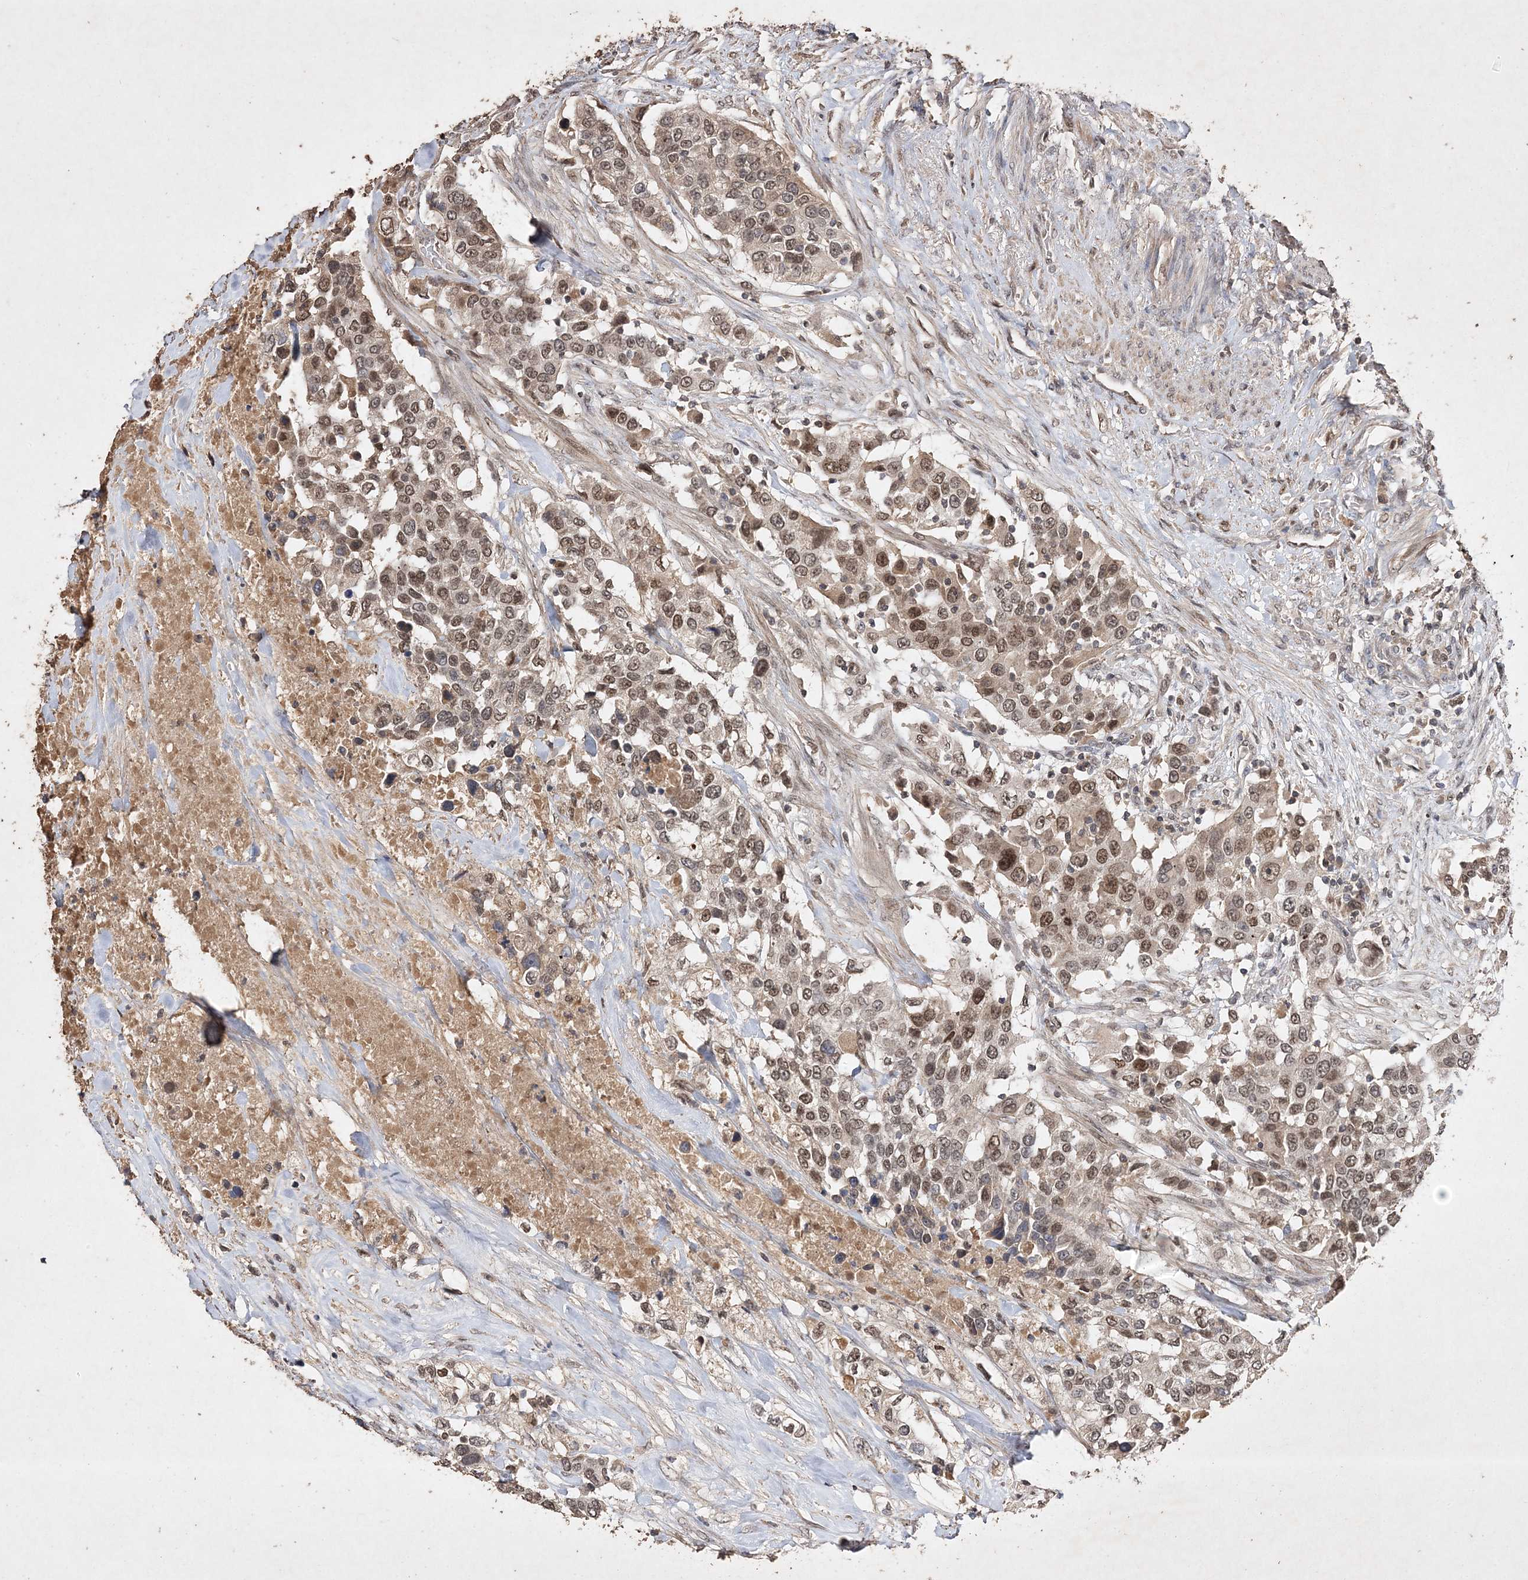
{"staining": {"intensity": "moderate", "quantity": ">75%", "location": "nuclear"}, "tissue": "urothelial cancer", "cell_type": "Tumor cells", "image_type": "cancer", "snomed": [{"axis": "morphology", "description": "Urothelial carcinoma, High grade"}, {"axis": "topography", "description": "Urinary bladder"}], "caption": "Tumor cells show medium levels of moderate nuclear staining in approximately >75% of cells in human urothelial cancer.", "gene": "C3orf38", "patient": {"sex": "female", "age": 80}}